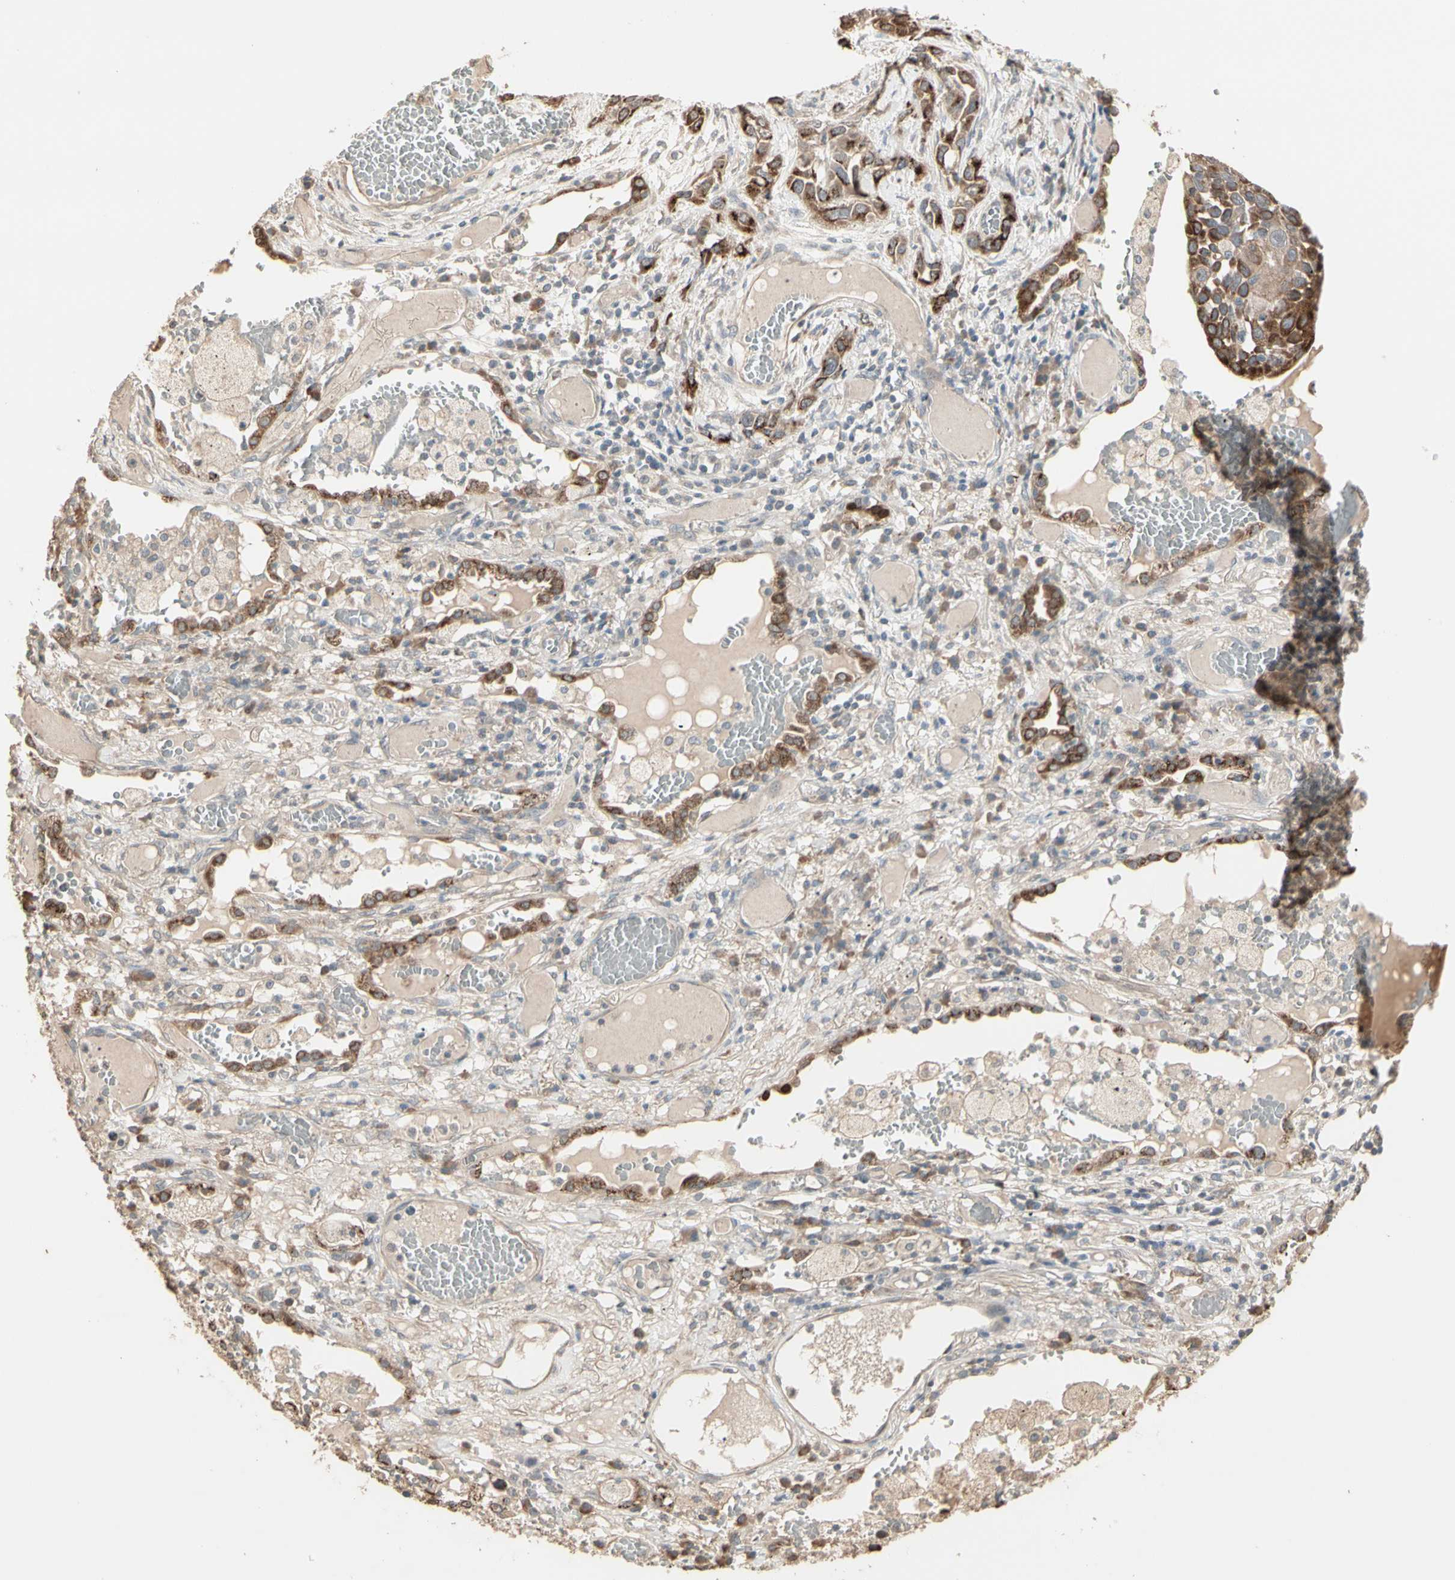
{"staining": {"intensity": "strong", "quantity": ">75%", "location": "cytoplasmic/membranous"}, "tissue": "lung cancer", "cell_type": "Tumor cells", "image_type": "cancer", "snomed": [{"axis": "morphology", "description": "Squamous cell carcinoma, NOS"}, {"axis": "topography", "description": "Lung"}], "caption": "Human lung cancer (squamous cell carcinoma) stained with a brown dye exhibits strong cytoplasmic/membranous positive staining in about >75% of tumor cells.", "gene": "GALNT3", "patient": {"sex": "male", "age": 71}}